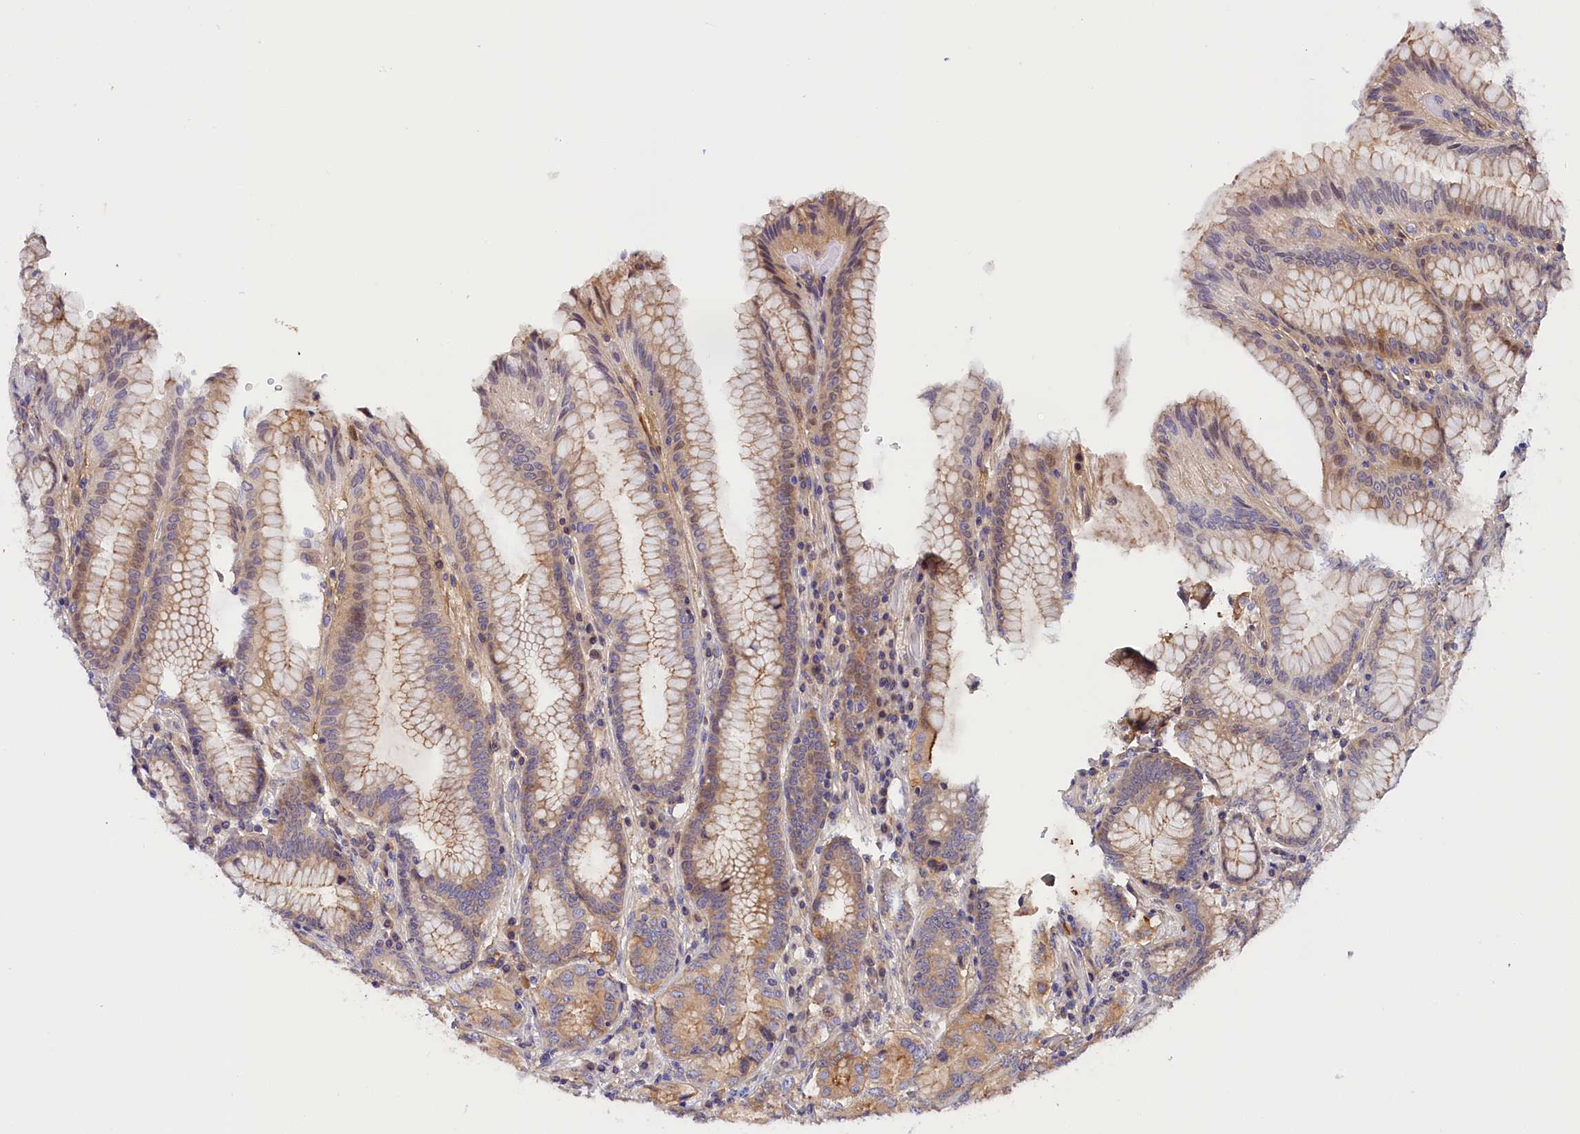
{"staining": {"intensity": "moderate", "quantity": "<25%", "location": "cytoplasmic/membranous"}, "tissue": "stomach", "cell_type": "Glandular cells", "image_type": "normal", "snomed": [{"axis": "morphology", "description": "Normal tissue, NOS"}, {"axis": "topography", "description": "Stomach, upper"}, {"axis": "topography", "description": "Stomach, lower"}], "caption": "Moderate cytoplasmic/membranous protein expression is appreciated in about <25% of glandular cells in stomach.", "gene": "KATNB1", "patient": {"sex": "female", "age": 76}}